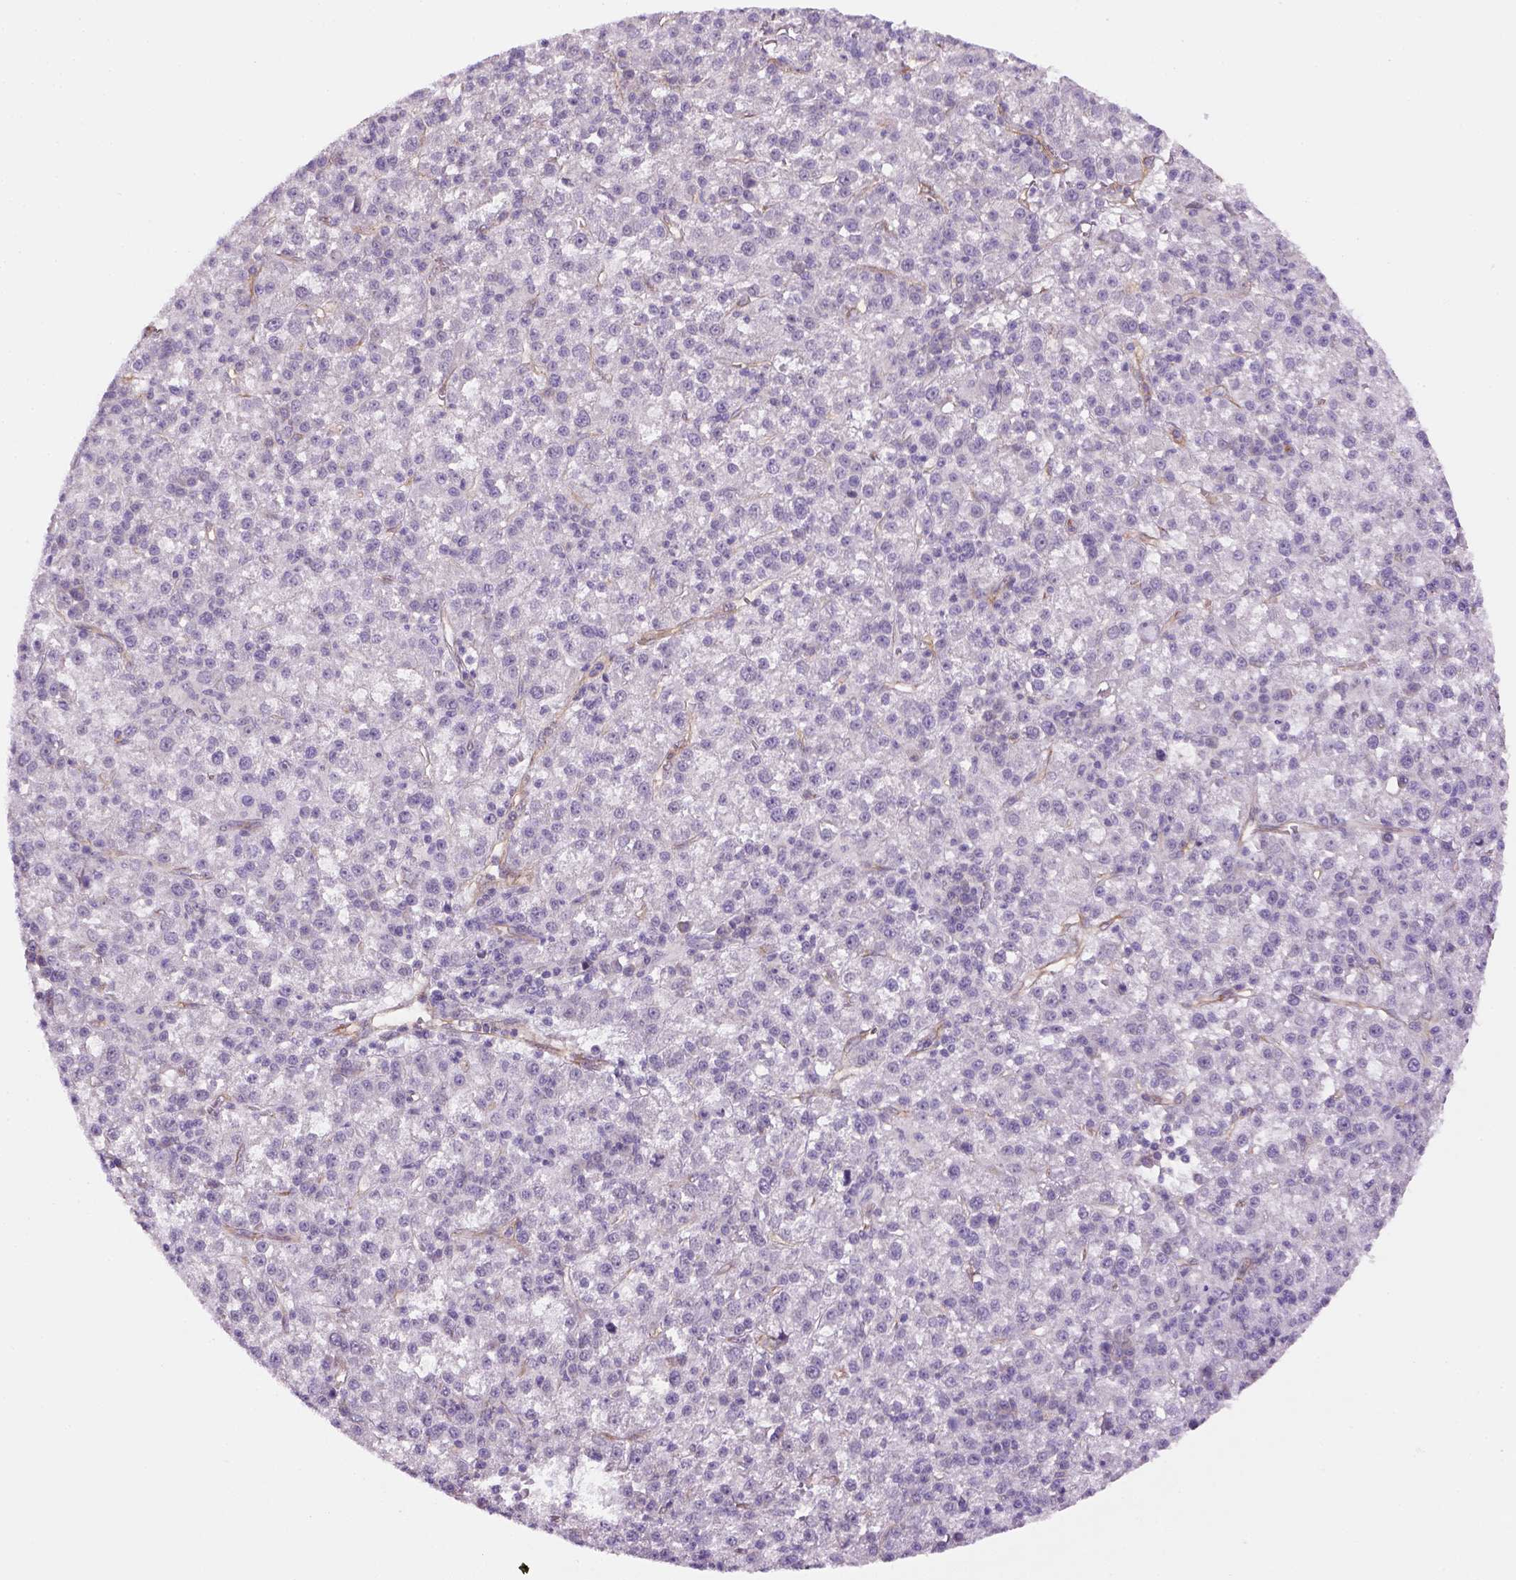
{"staining": {"intensity": "negative", "quantity": "none", "location": "none"}, "tissue": "liver cancer", "cell_type": "Tumor cells", "image_type": "cancer", "snomed": [{"axis": "morphology", "description": "Carcinoma, Hepatocellular, NOS"}, {"axis": "topography", "description": "Liver"}], "caption": "IHC image of neoplastic tissue: hepatocellular carcinoma (liver) stained with DAB (3,3'-diaminobenzidine) shows no significant protein expression in tumor cells.", "gene": "VSTM5", "patient": {"sex": "female", "age": 60}}